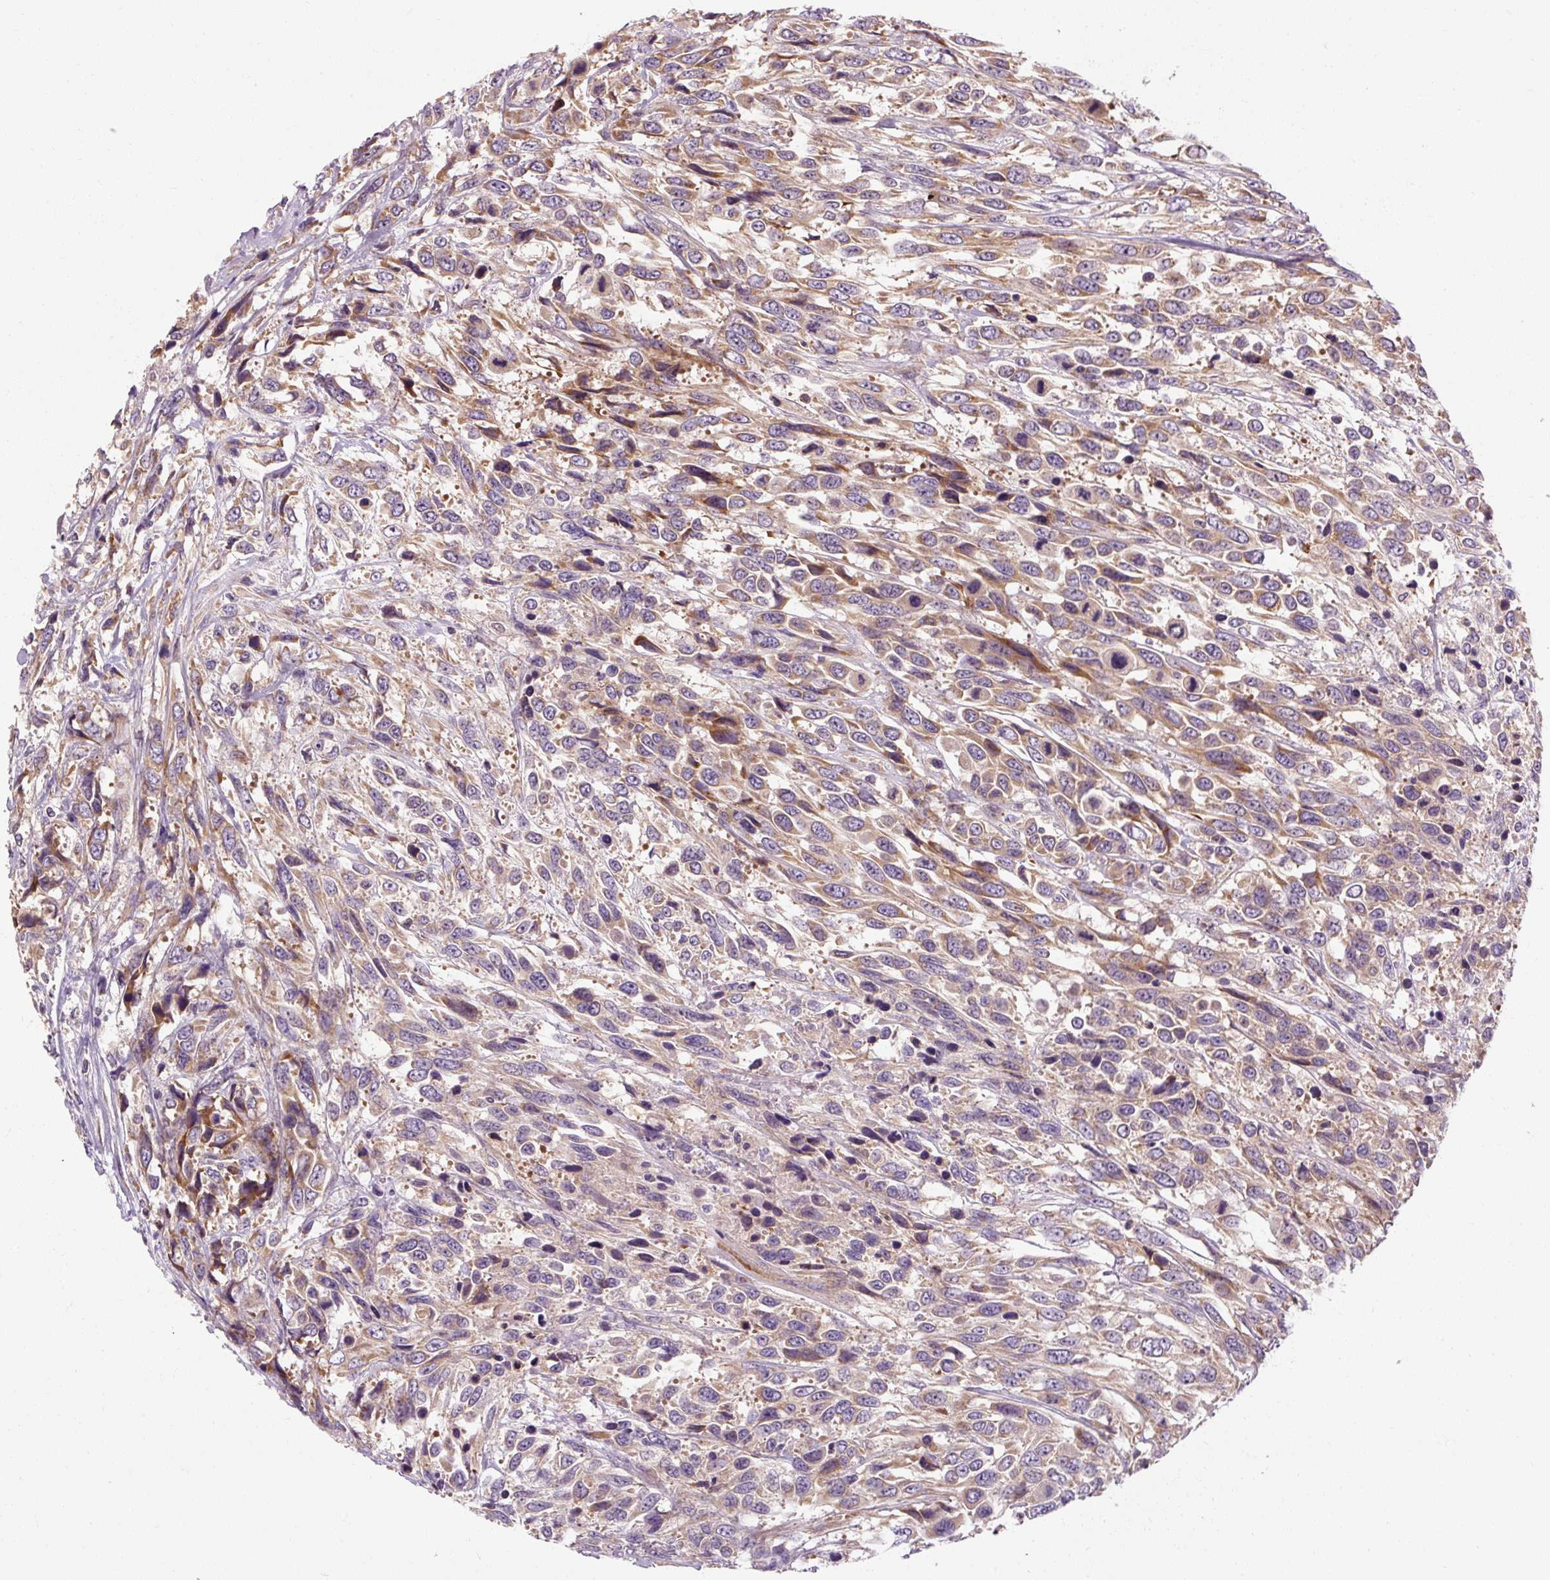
{"staining": {"intensity": "moderate", "quantity": ">75%", "location": "cytoplasmic/membranous"}, "tissue": "urothelial cancer", "cell_type": "Tumor cells", "image_type": "cancer", "snomed": [{"axis": "morphology", "description": "Urothelial carcinoma, High grade"}, {"axis": "topography", "description": "Urinary bladder"}], "caption": "Urothelial cancer stained with DAB (3,3'-diaminobenzidine) IHC demonstrates medium levels of moderate cytoplasmic/membranous staining in about >75% of tumor cells. Using DAB (3,3'-diaminobenzidine) (brown) and hematoxylin (blue) stains, captured at high magnification using brightfield microscopy.", "gene": "PRSS48", "patient": {"sex": "female", "age": 70}}